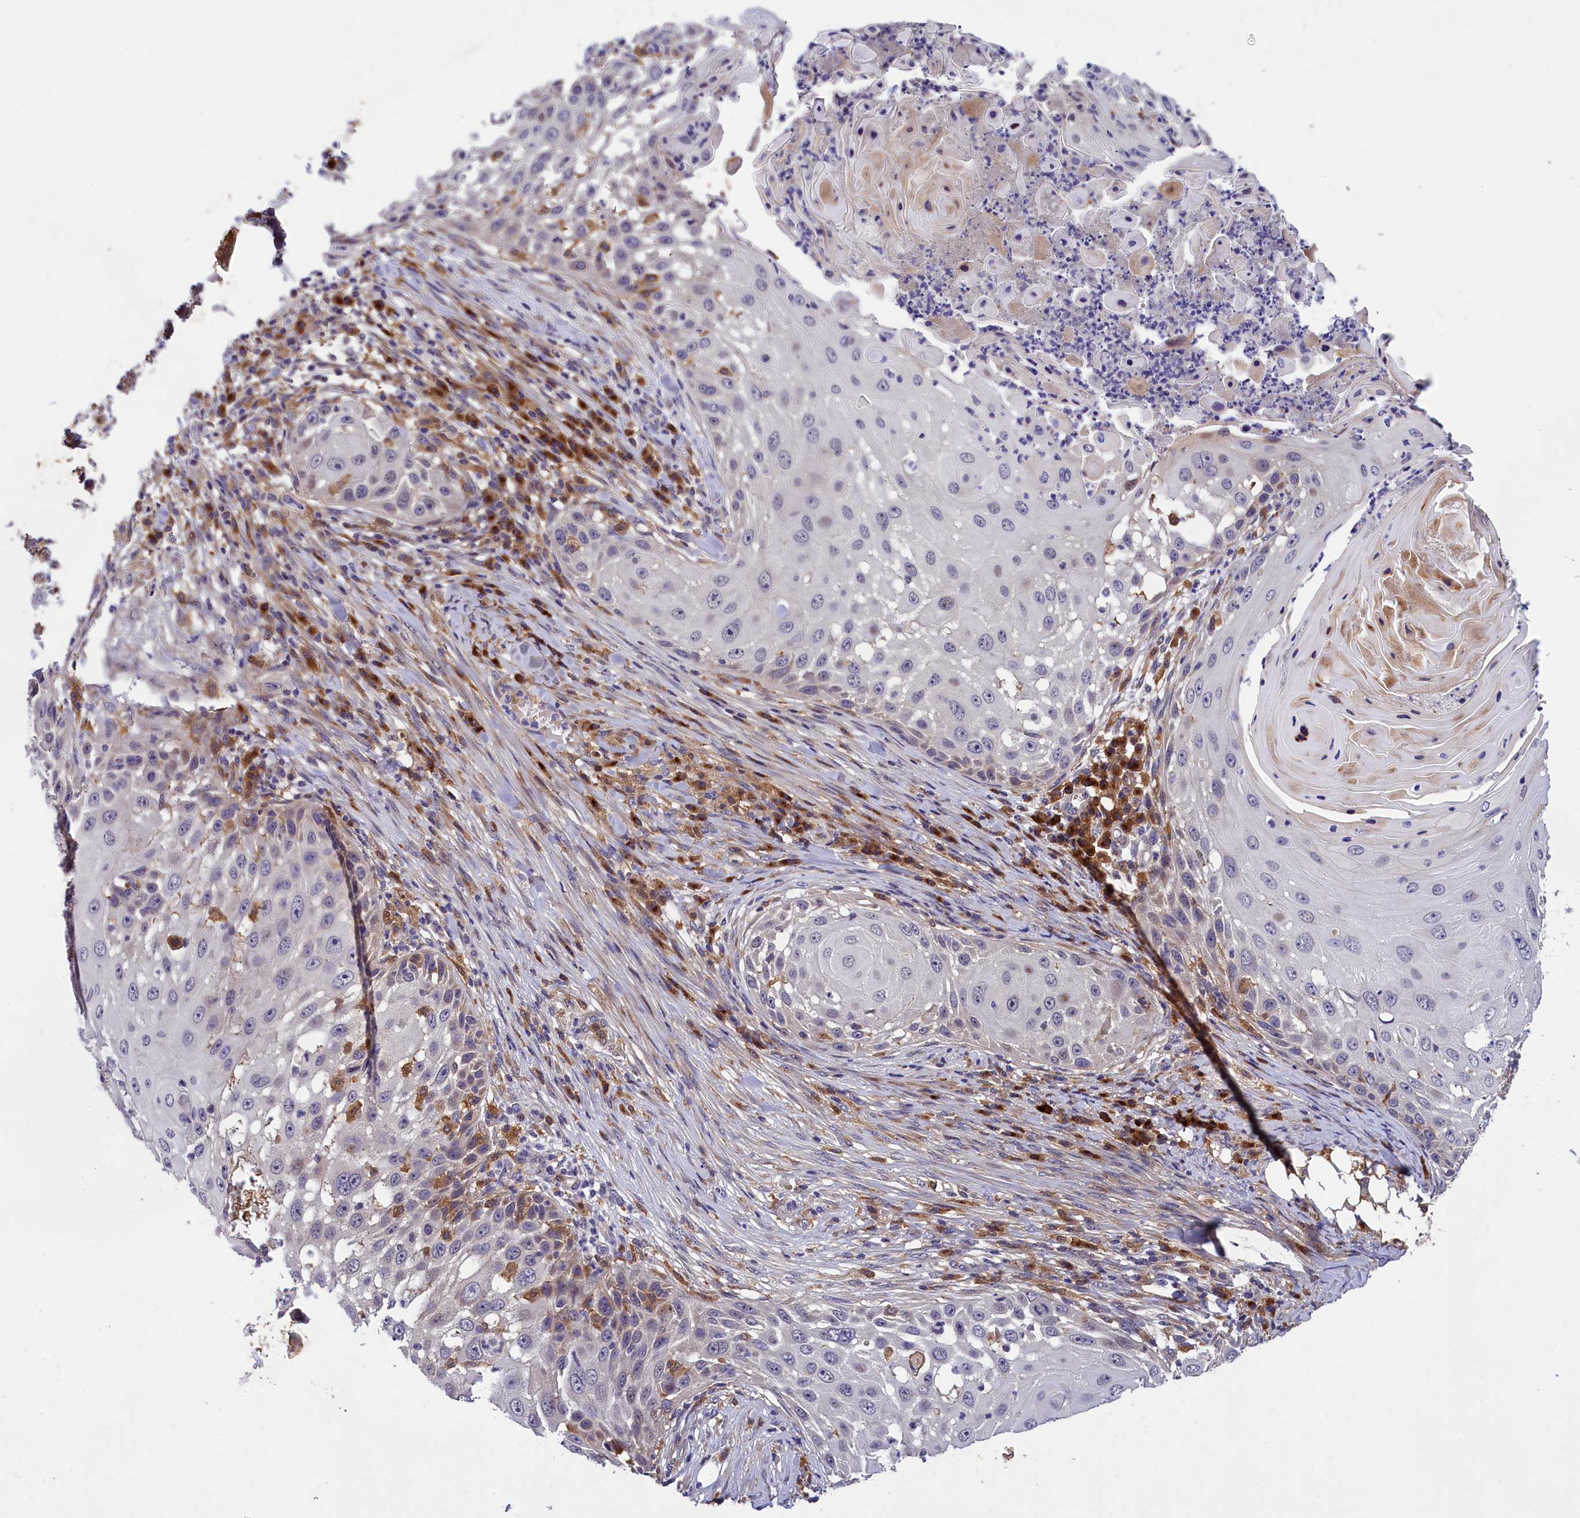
{"staining": {"intensity": "negative", "quantity": "none", "location": "none"}, "tissue": "skin cancer", "cell_type": "Tumor cells", "image_type": "cancer", "snomed": [{"axis": "morphology", "description": "Squamous cell carcinoma, NOS"}, {"axis": "topography", "description": "Skin"}], "caption": "Tumor cells are negative for brown protein staining in skin cancer (squamous cell carcinoma).", "gene": "NAIP", "patient": {"sex": "female", "age": 44}}